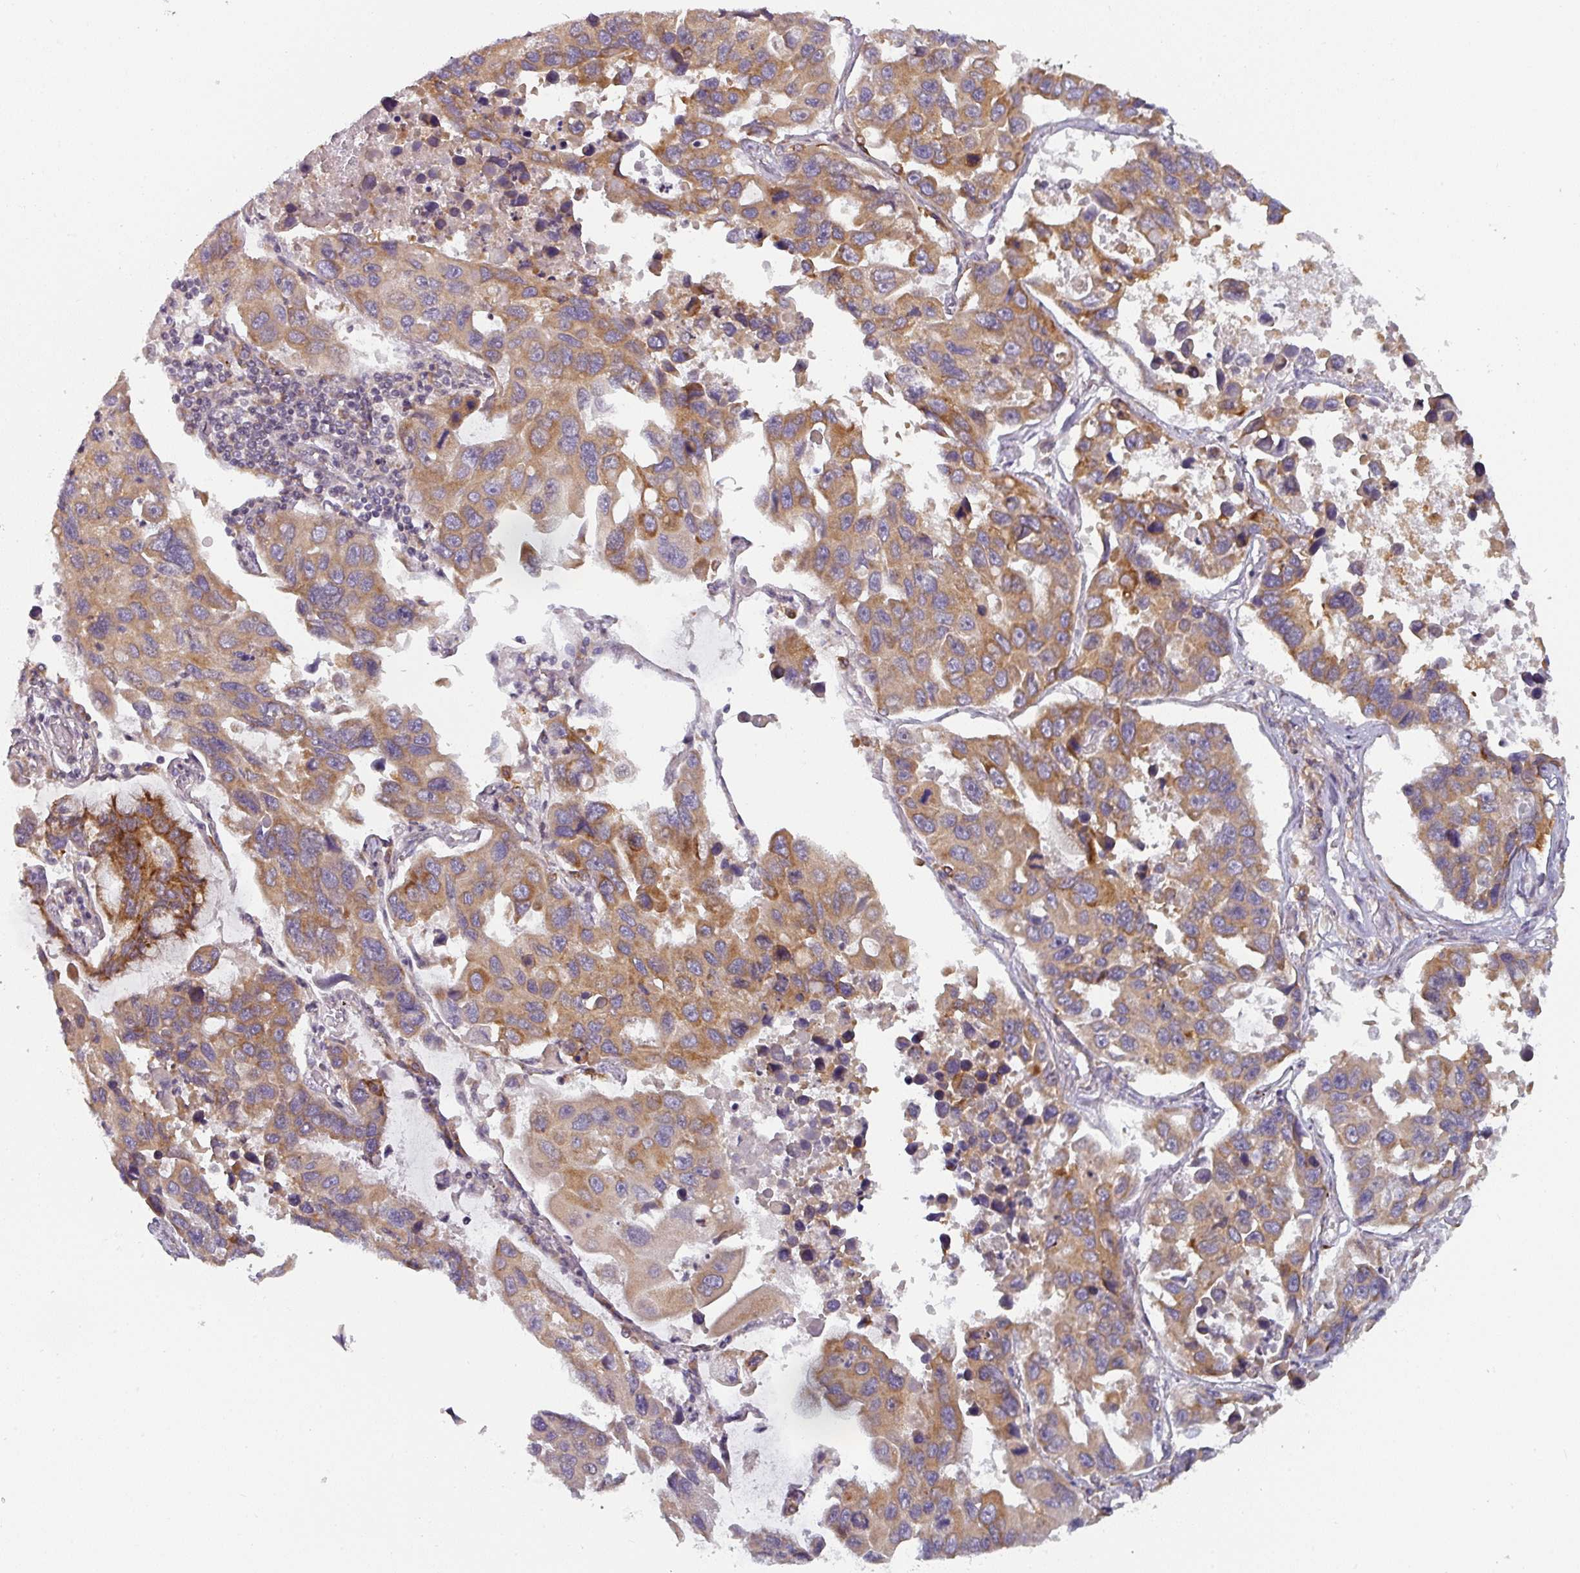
{"staining": {"intensity": "moderate", "quantity": ">75%", "location": "cytoplasmic/membranous"}, "tissue": "lung cancer", "cell_type": "Tumor cells", "image_type": "cancer", "snomed": [{"axis": "morphology", "description": "Adenocarcinoma, NOS"}, {"axis": "topography", "description": "Lung"}], "caption": "Human lung cancer (adenocarcinoma) stained with a protein marker exhibits moderate staining in tumor cells.", "gene": "TAPT1", "patient": {"sex": "male", "age": 64}}